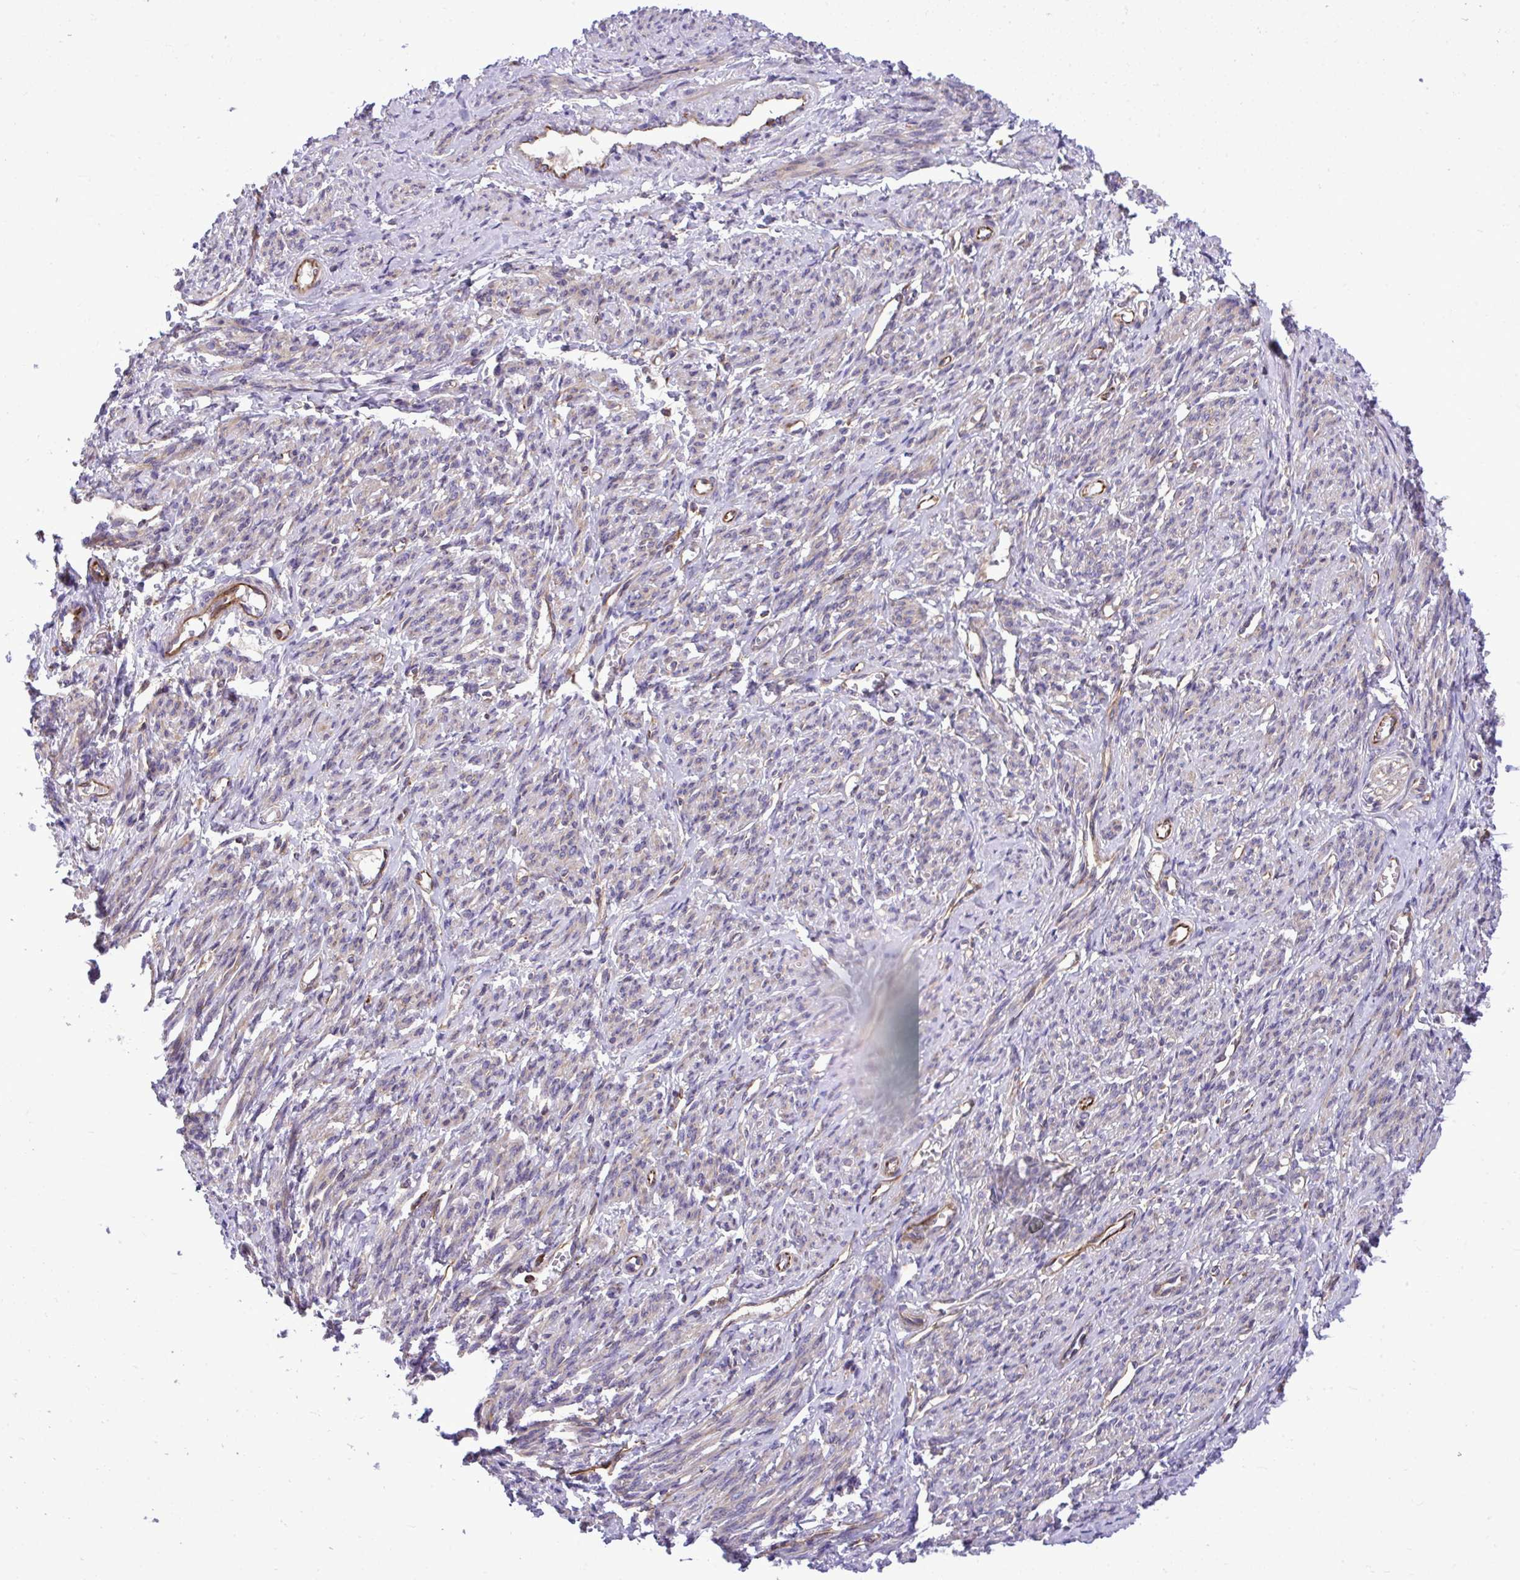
{"staining": {"intensity": "weak", "quantity": "25%-75%", "location": "cytoplasmic/membranous"}, "tissue": "smooth muscle", "cell_type": "Smooth muscle cells", "image_type": "normal", "snomed": [{"axis": "morphology", "description": "Normal tissue, NOS"}, {"axis": "topography", "description": "Smooth muscle"}], "caption": "Immunohistochemical staining of benign human smooth muscle shows 25%-75% levels of weak cytoplasmic/membranous protein expression in approximately 25%-75% of smooth muscle cells.", "gene": "PAIP2", "patient": {"sex": "female", "age": 65}}